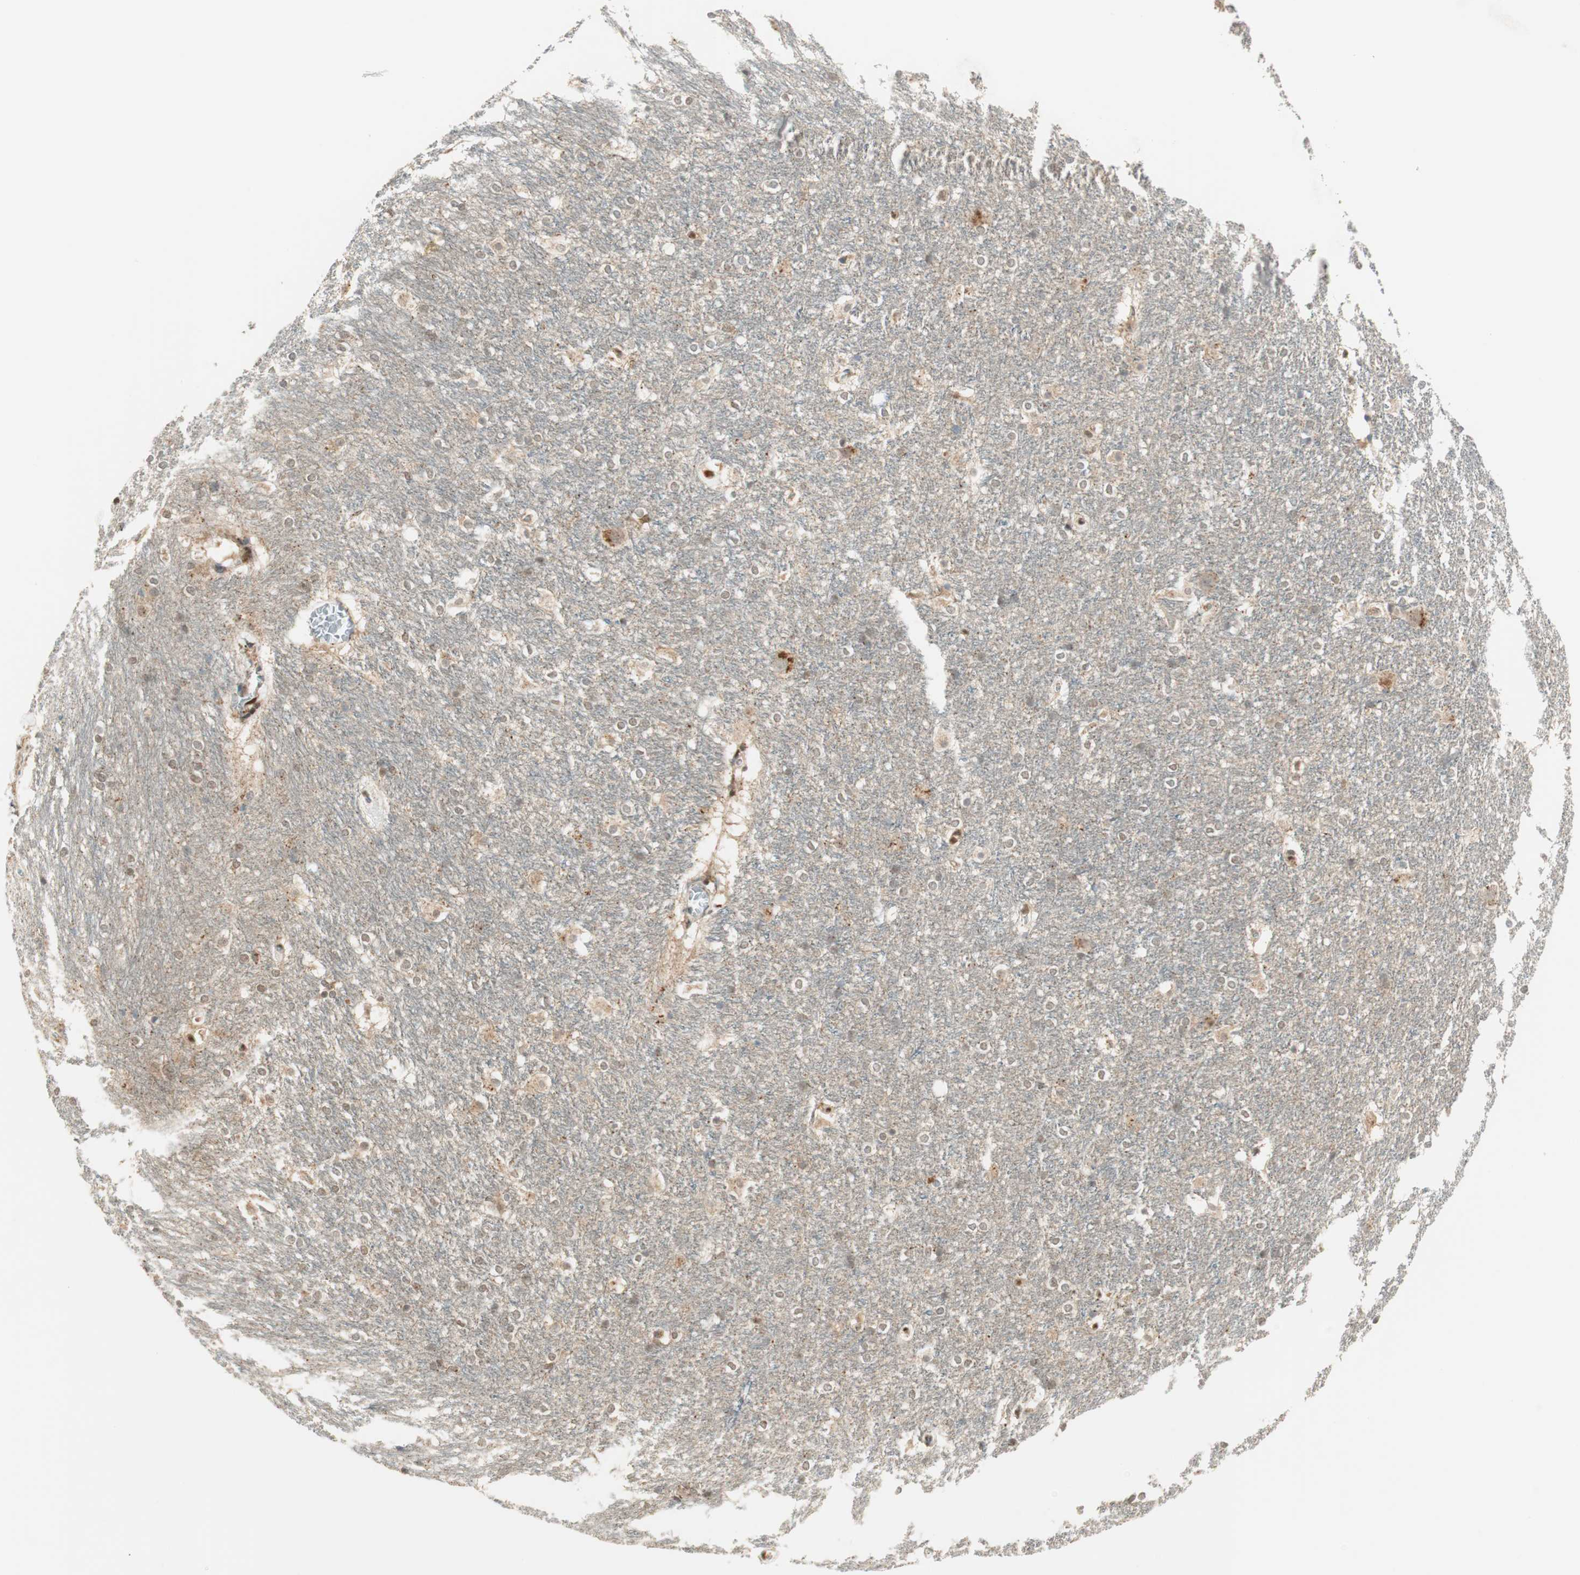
{"staining": {"intensity": "weak", "quantity": "<25%", "location": "cytoplasmic/membranous"}, "tissue": "hippocampus", "cell_type": "Glial cells", "image_type": "normal", "snomed": [{"axis": "morphology", "description": "Normal tissue, NOS"}, {"axis": "topography", "description": "Hippocampus"}], "caption": "An image of human hippocampus is negative for staining in glial cells. (Brightfield microscopy of DAB (3,3'-diaminobenzidine) IHC at high magnification).", "gene": "LTA4H", "patient": {"sex": "female", "age": 19}}